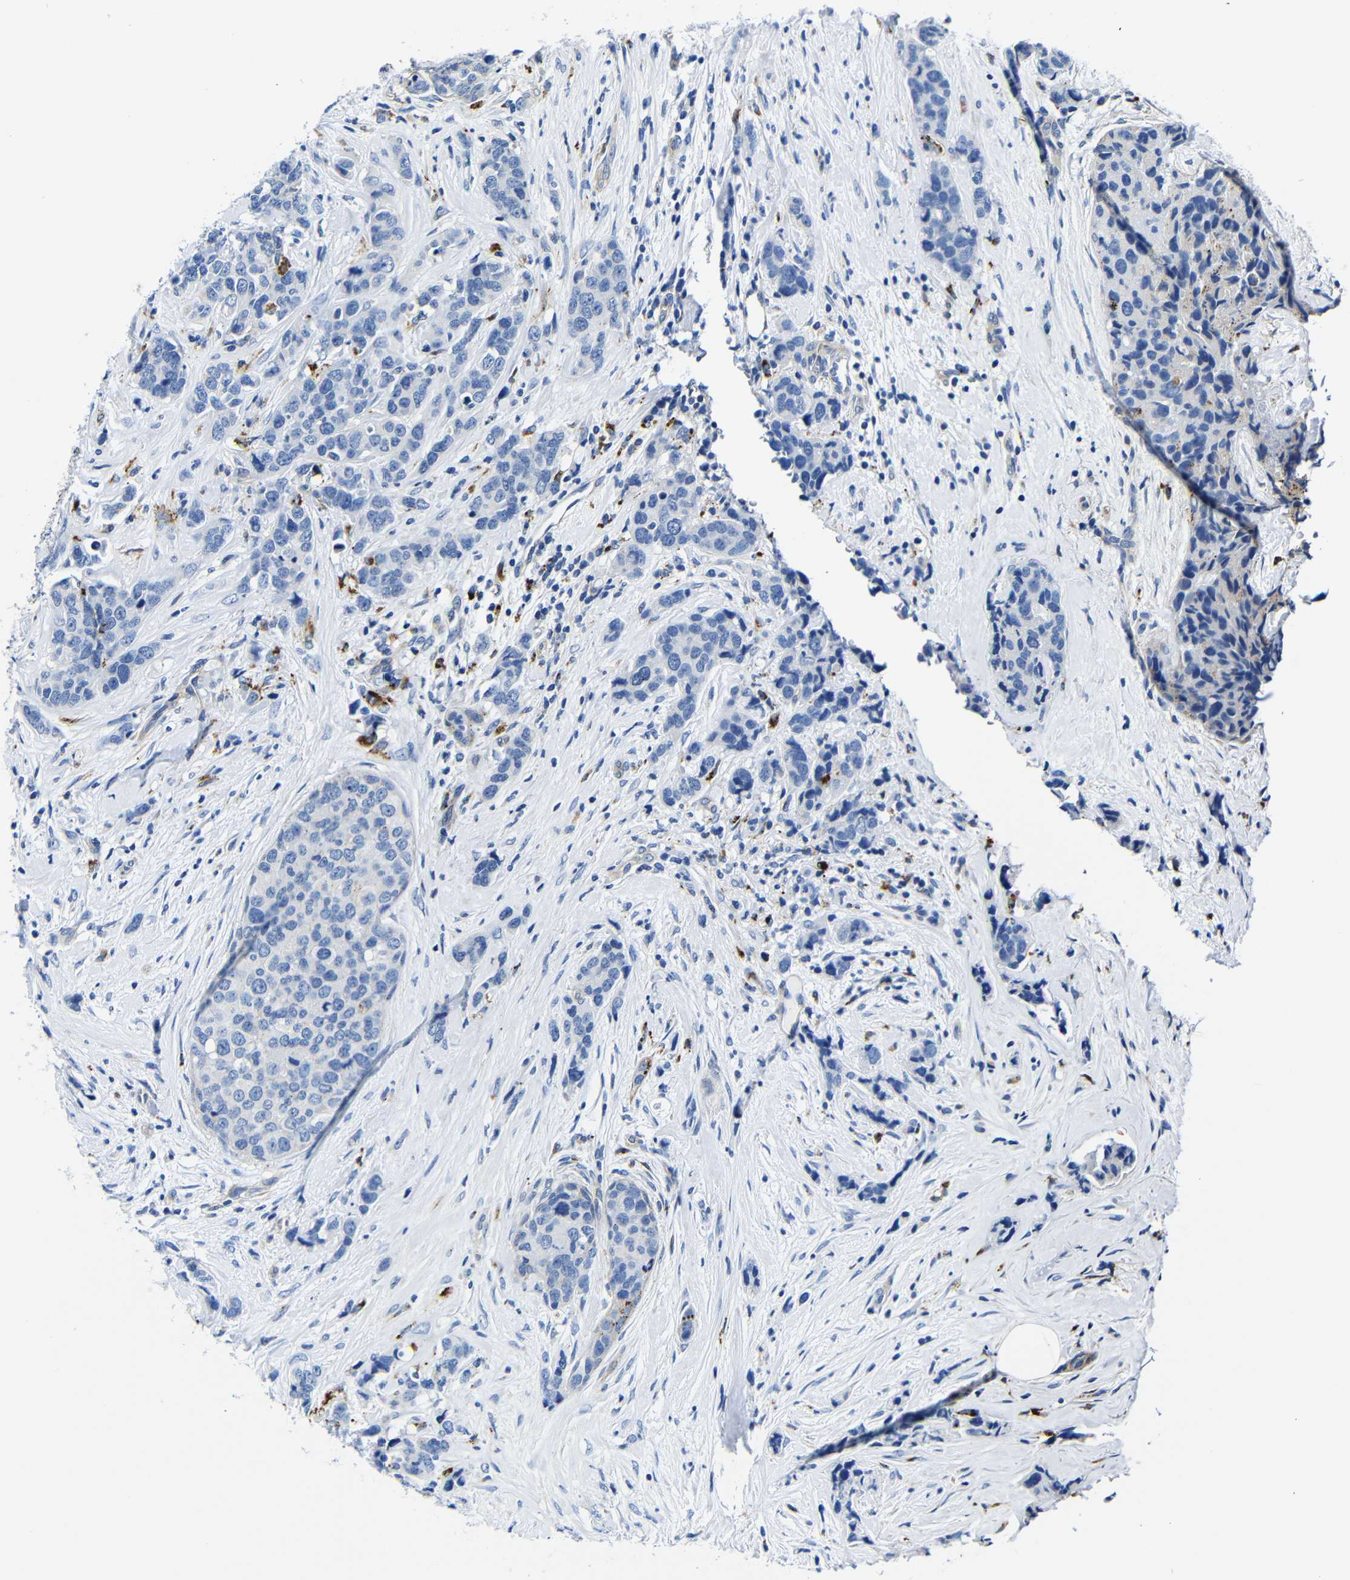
{"staining": {"intensity": "negative", "quantity": "none", "location": "none"}, "tissue": "breast cancer", "cell_type": "Tumor cells", "image_type": "cancer", "snomed": [{"axis": "morphology", "description": "Lobular carcinoma"}, {"axis": "topography", "description": "Breast"}], "caption": "DAB (3,3'-diaminobenzidine) immunohistochemical staining of human breast cancer exhibits no significant staining in tumor cells.", "gene": "GIMAP2", "patient": {"sex": "female", "age": 59}}